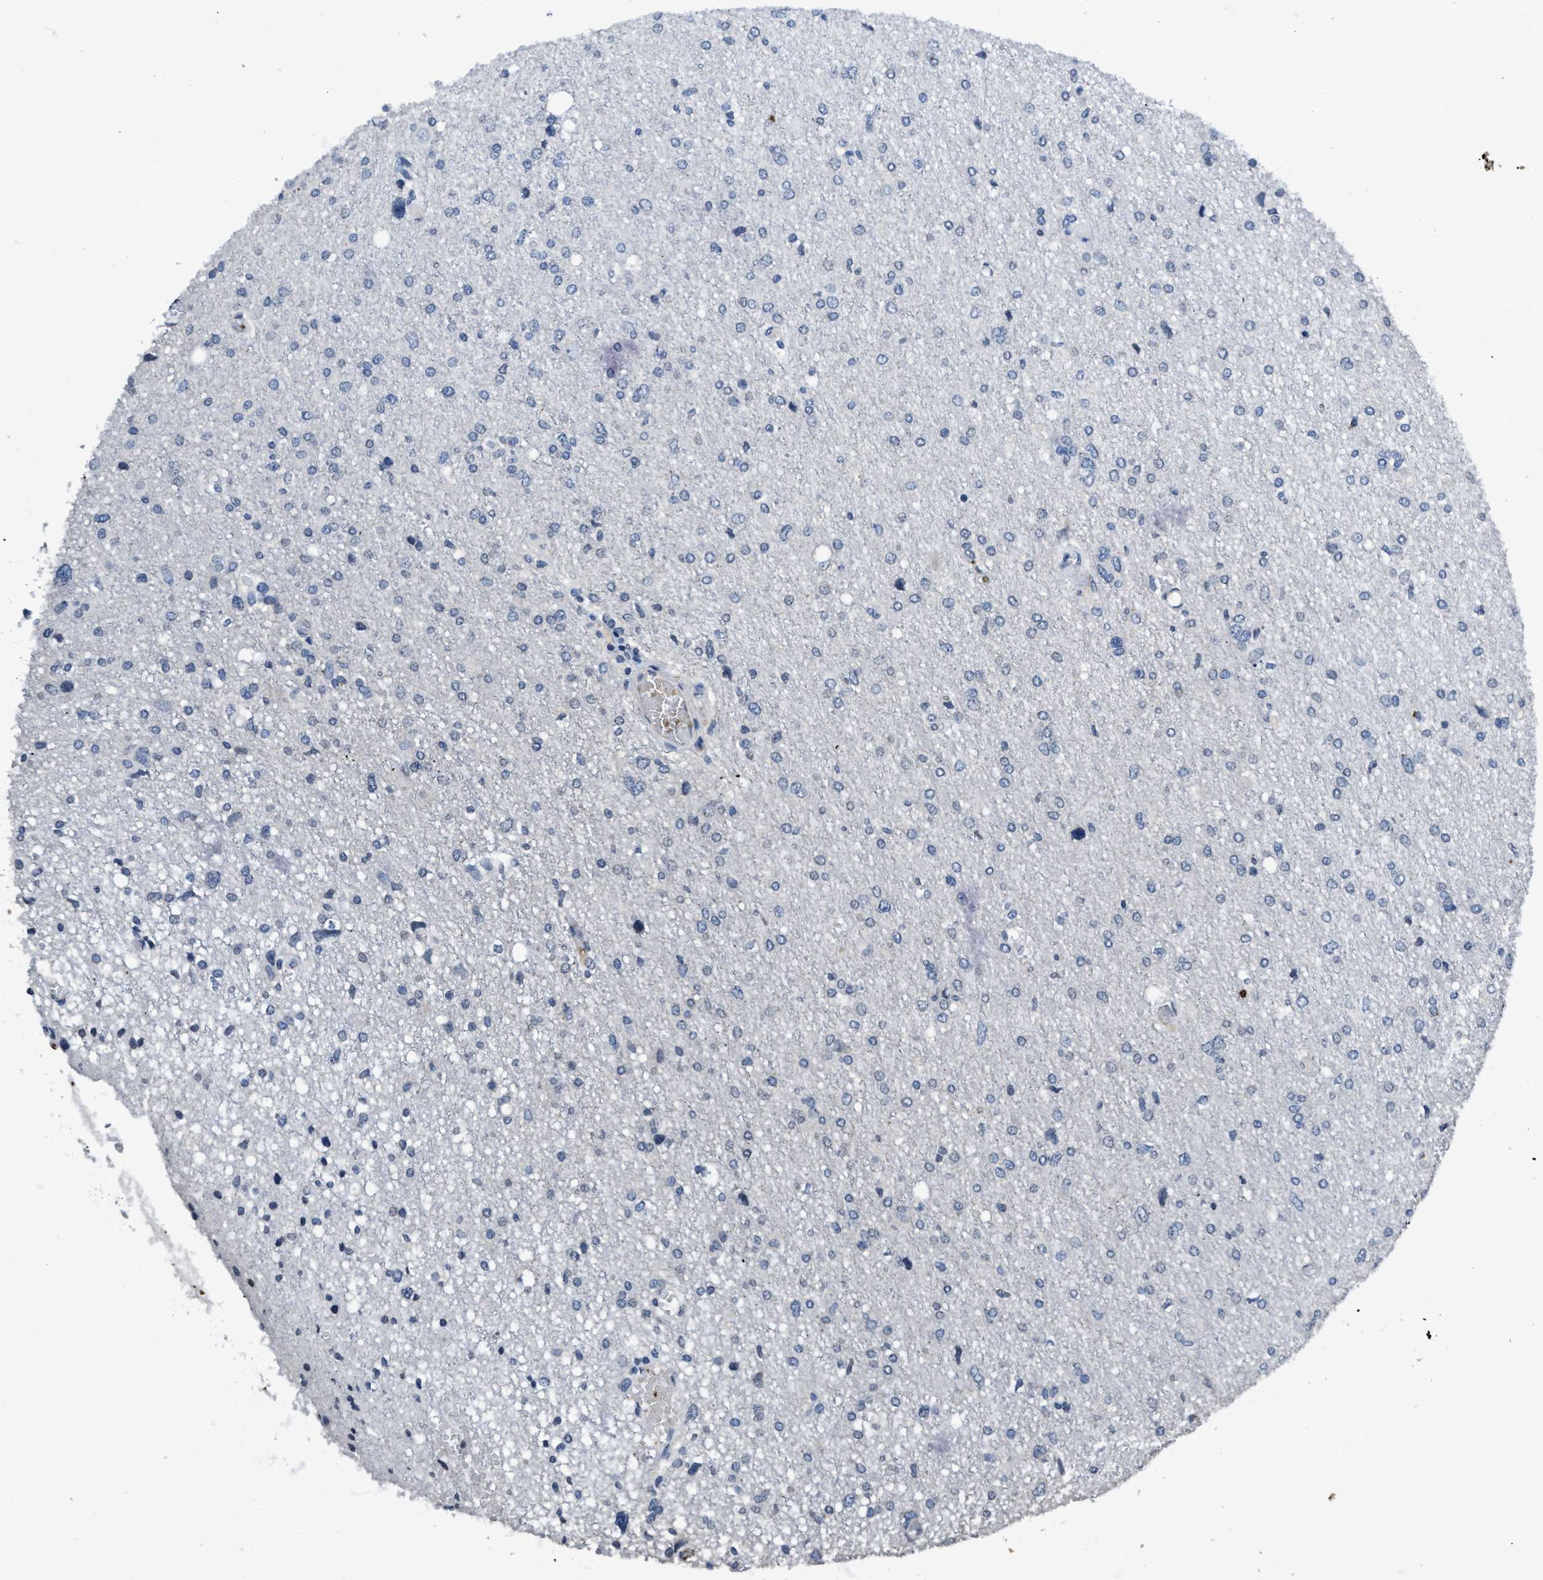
{"staining": {"intensity": "negative", "quantity": "none", "location": "none"}, "tissue": "glioma", "cell_type": "Tumor cells", "image_type": "cancer", "snomed": [{"axis": "morphology", "description": "Glioma, malignant, High grade"}, {"axis": "topography", "description": "Brain"}], "caption": "Tumor cells are negative for brown protein staining in malignant glioma (high-grade).", "gene": "ITGA2B", "patient": {"sex": "female", "age": 59}}